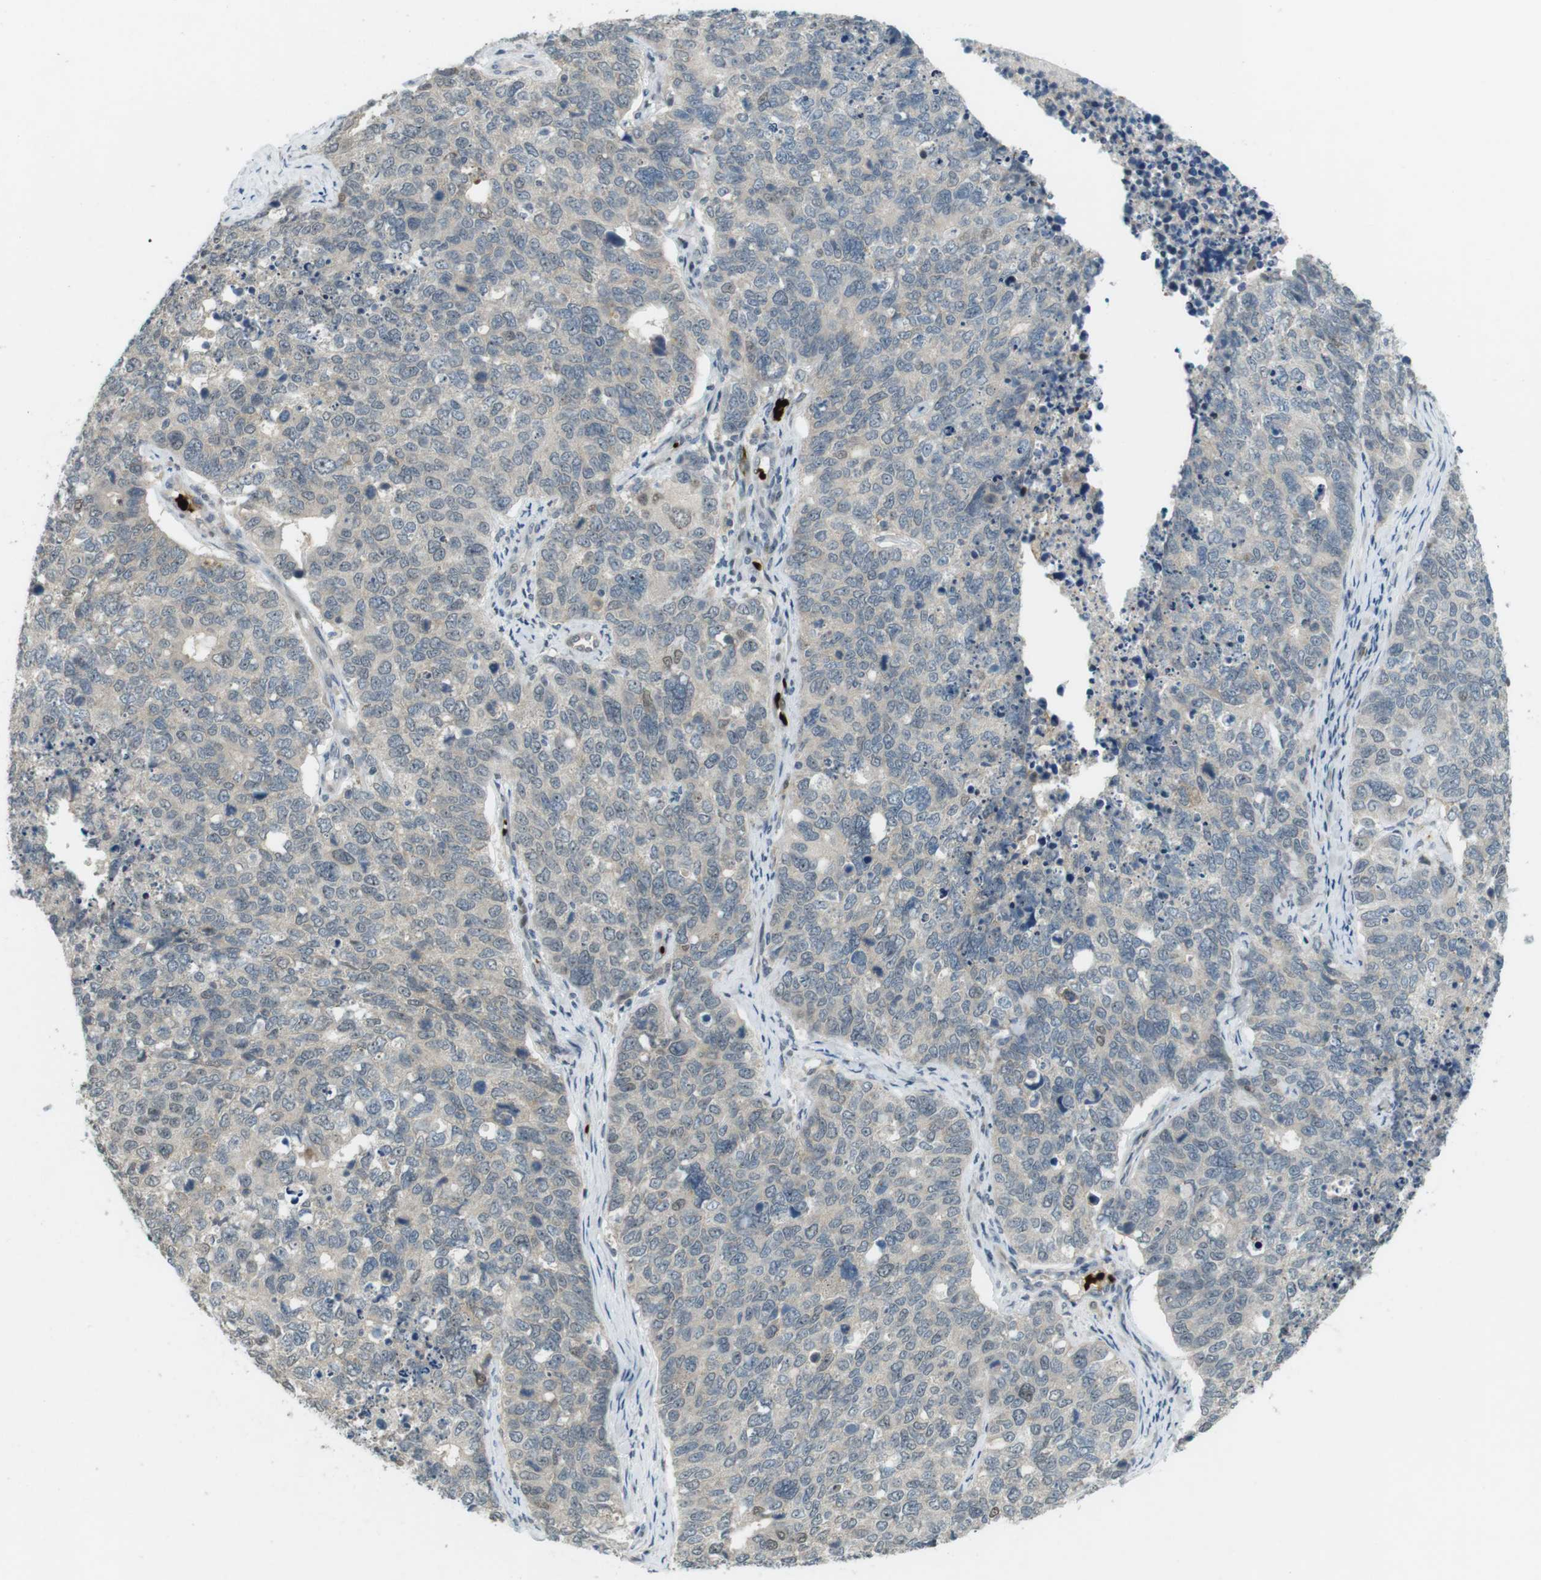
{"staining": {"intensity": "negative", "quantity": "none", "location": "none"}, "tissue": "cervical cancer", "cell_type": "Tumor cells", "image_type": "cancer", "snomed": [{"axis": "morphology", "description": "Squamous cell carcinoma, NOS"}, {"axis": "topography", "description": "Cervix"}], "caption": "Tumor cells show no significant protein staining in cervical cancer.", "gene": "CDK14", "patient": {"sex": "female", "age": 63}}